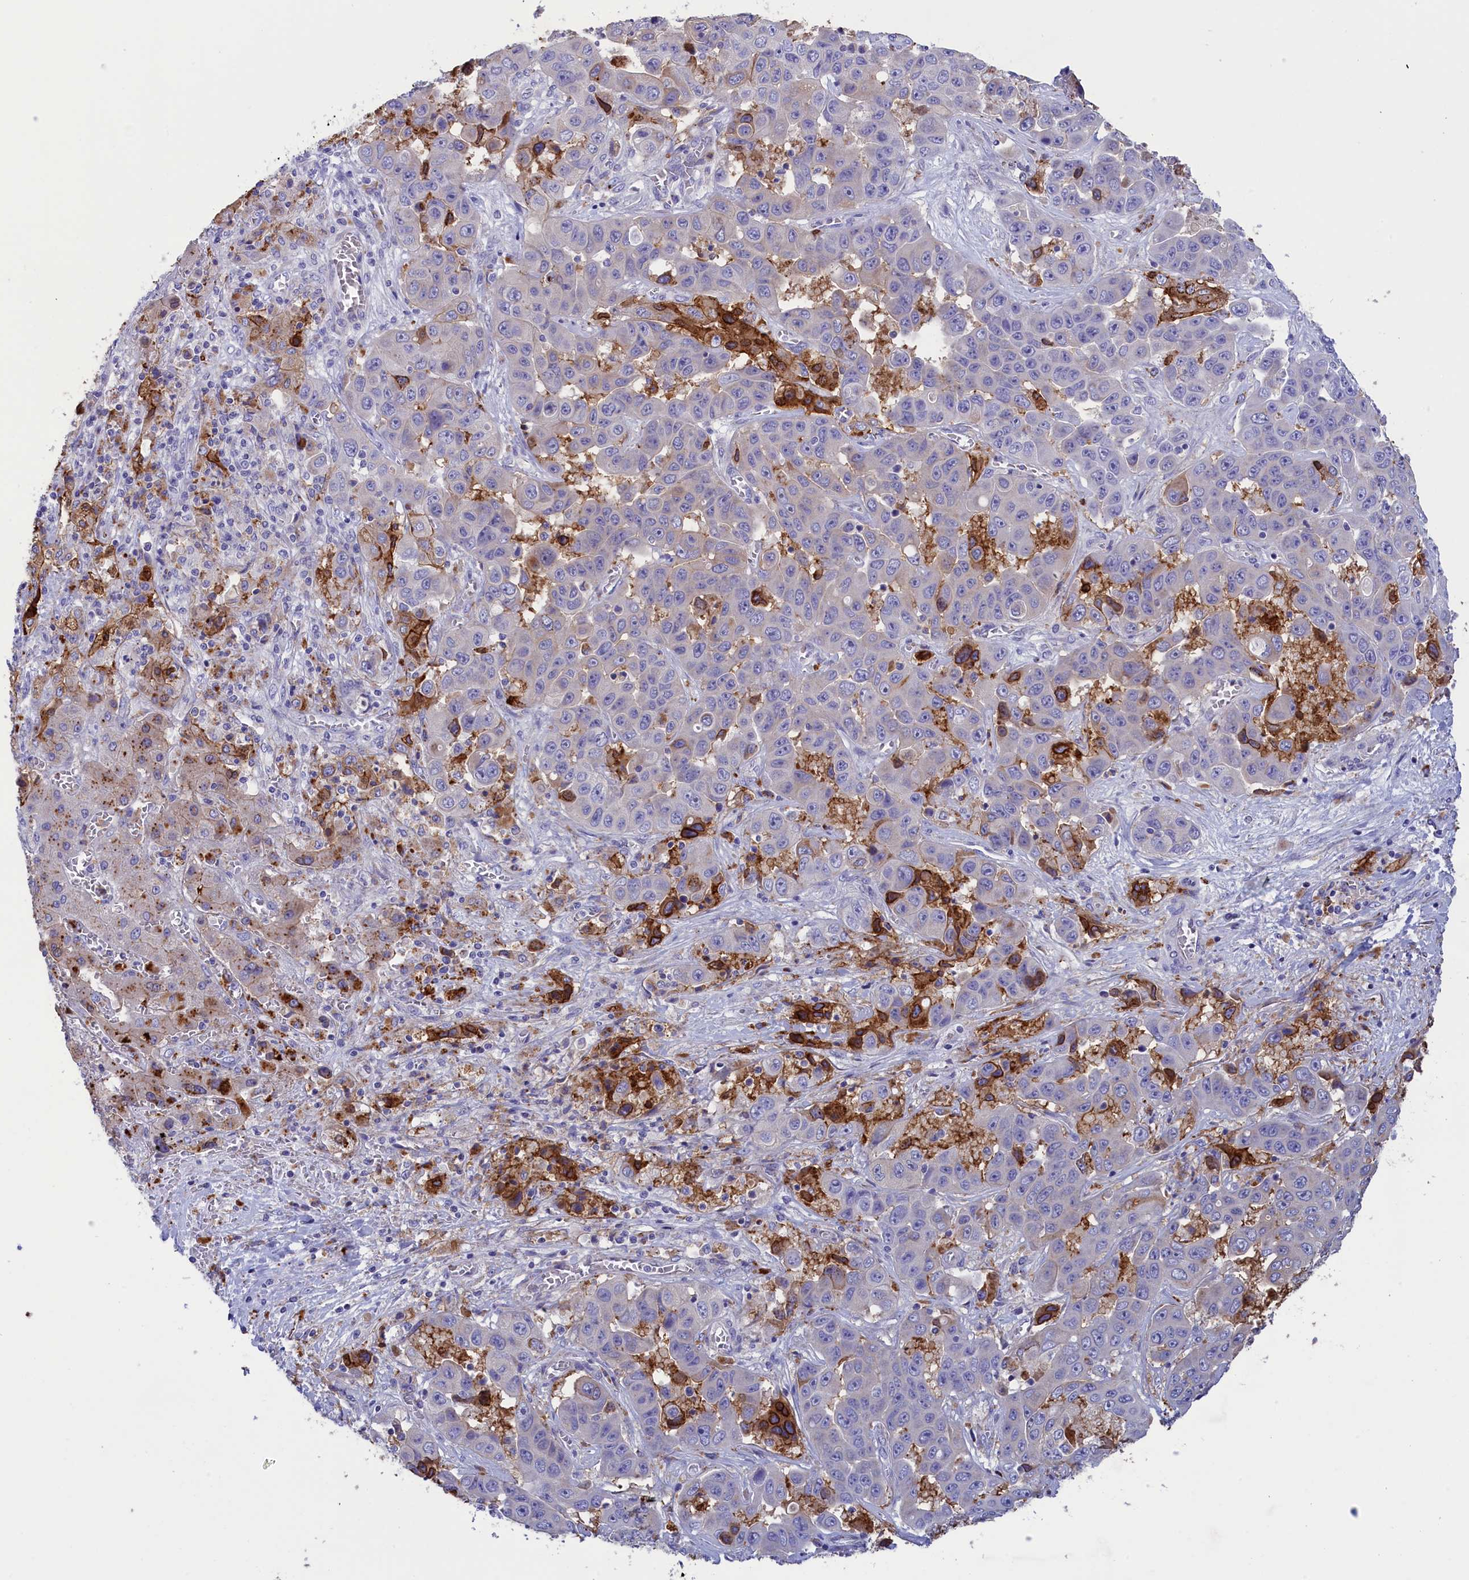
{"staining": {"intensity": "negative", "quantity": "none", "location": "none"}, "tissue": "liver cancer", "cell_type": "Tumor cells", "image_type": "cancer", "snomed": [{"axis": "morphology", "description": "Cholangiocarcinoma"}, {"axis": "topography", "description": "Liver"}], "caption": "Immunohistochemistry image of human liver cancer stained for a protein (brown), which displays no expression in tumor cells. (DAB immunohistochemistry visualized using brightfield microscopy, high magnification).", "gene": "WDR6", "patient": {"sex": "female", "age": 52}}